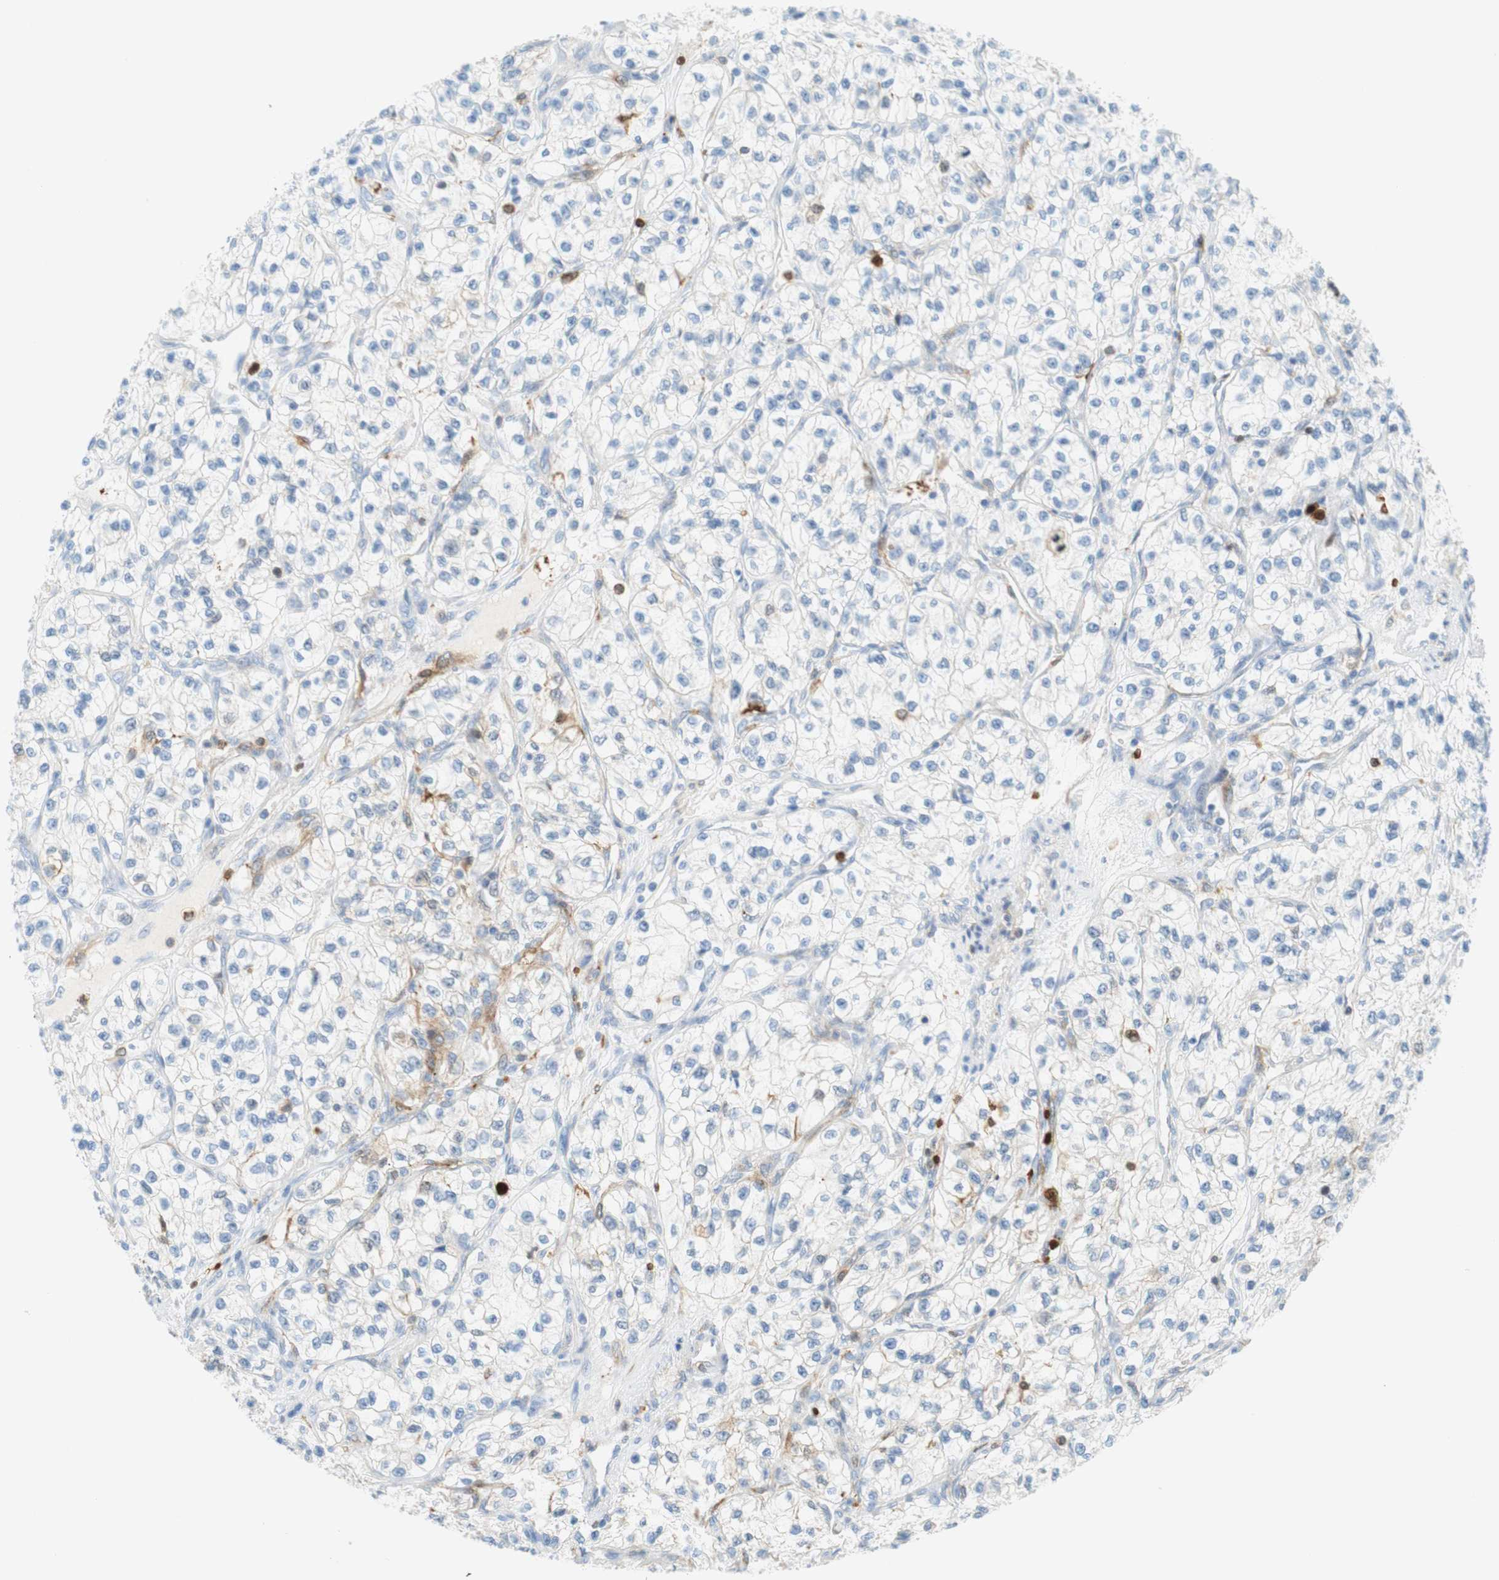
{"staining": {"intensity": "weak", "quantity": "<25%", "location": "cytoplasmic/membranous"}, "tissue": "renal cancer", "cell_type": "Tumor cells", "image_type": "cancer", "snomed": [{"axis": "morphology", "description": "Adenocarcinoma, NOS"}, {"axis": "topography", "description": "Kidney"}], "caption": "DAB (3,3'-diaminobenzidine) immunohistochemical staining of renal cancer exhibits no significant staining in tumor cells. (DAB (3,3'-diaminobenzidine) immunohistochemistry, high magnification).", "gene": "STMN1", "patient": {"sex": "female", "age": 57}}